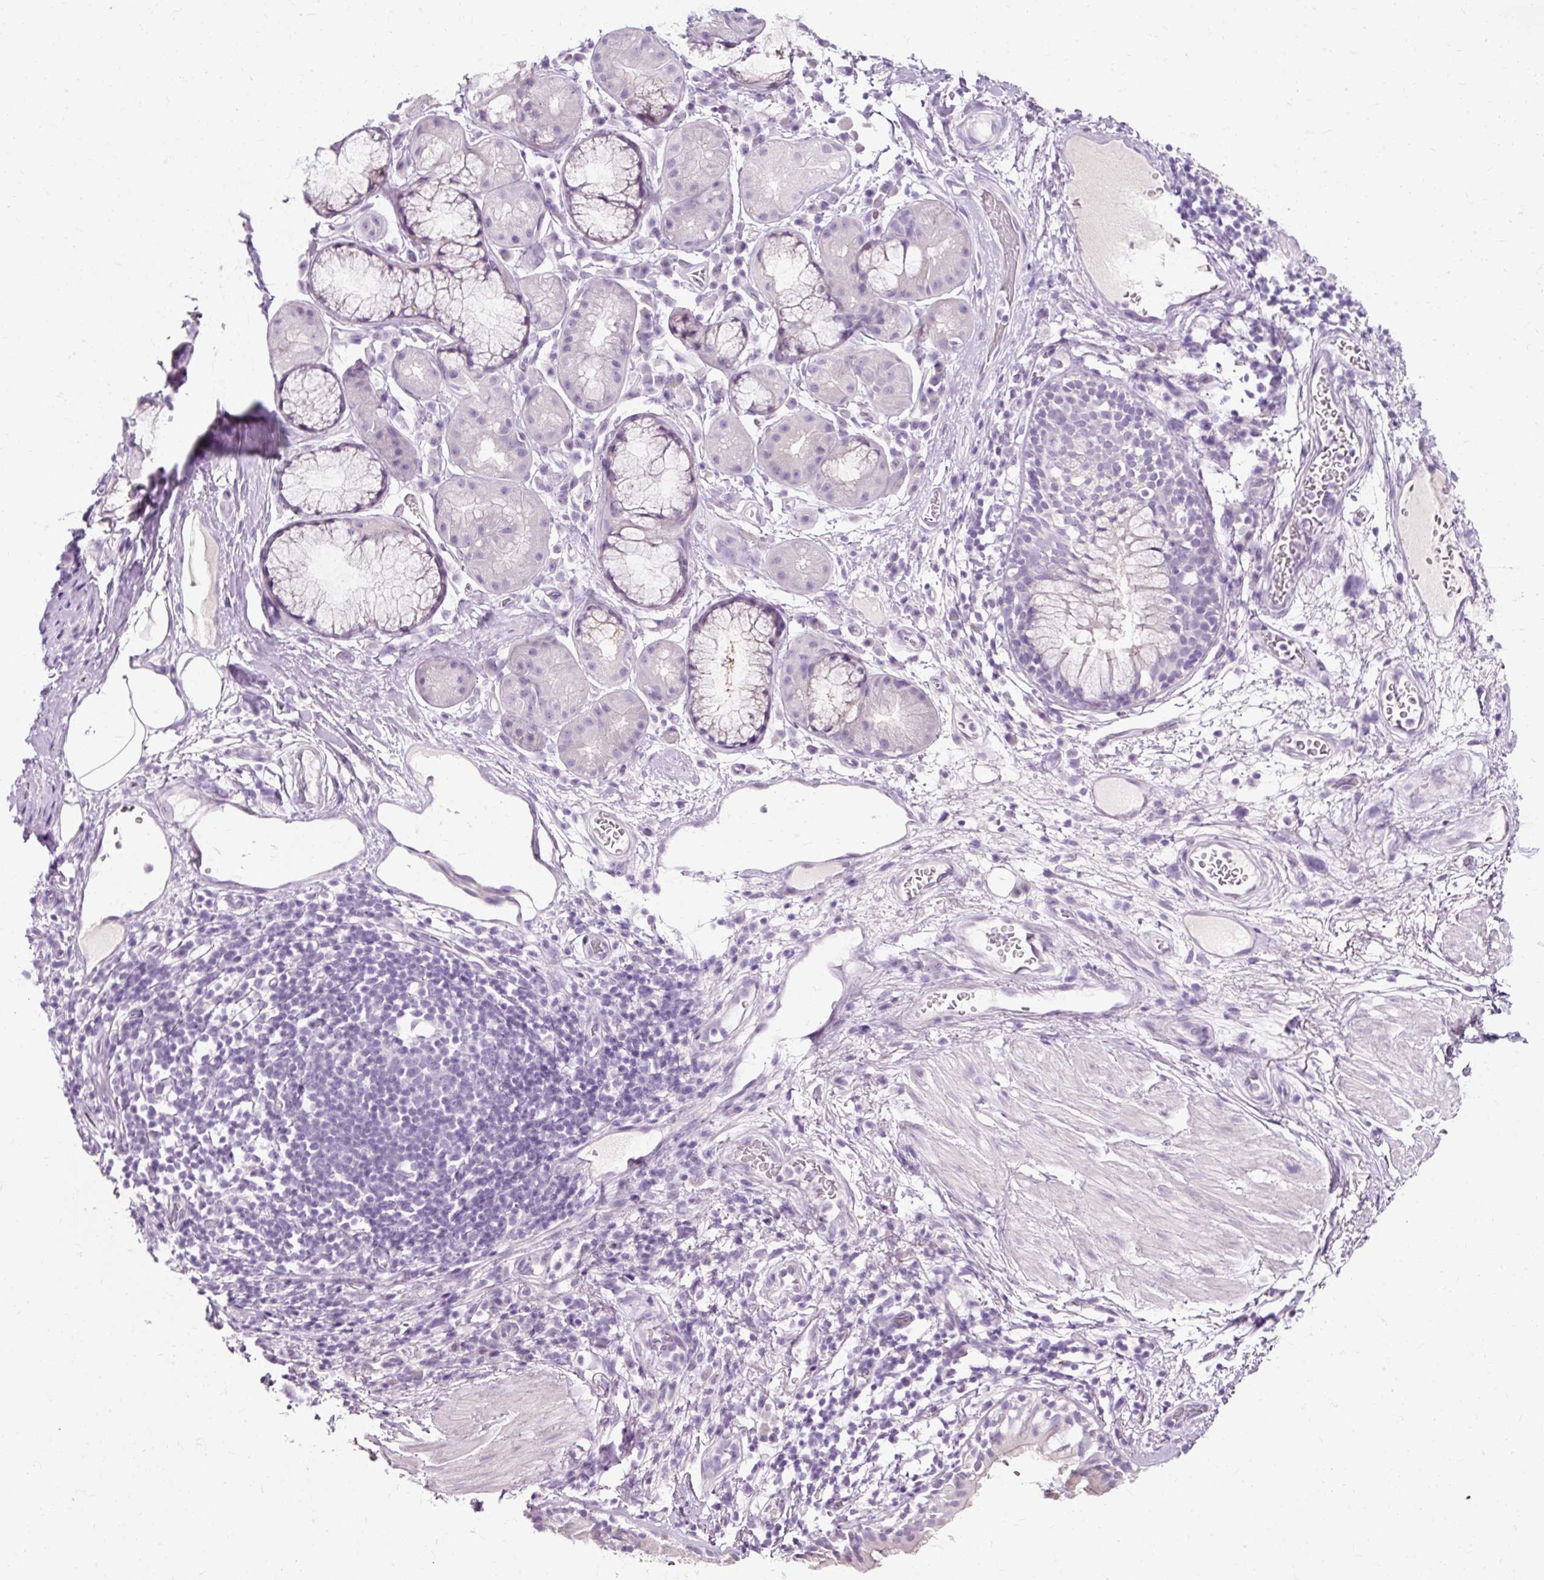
{"staining": {"intensity": "negative", "quantity": "none", "location": "none"}, "tissue": "adipose tissue", "cell_type": "Adipocytes", "image_type": "normal", "snomed": [{"axis": "morphology", "description": "Normal tissue, NOS"}, {"axis": "topography", "description": "Cartilage tissue"}, {"axis": "topography", "description": "Bronchus"}], "caption": "Adipocytes show no significant protein positivity in unremarkable adipose tissue. (IHC, brightfield microscopy, high magnification).", "gene": "CLDN25", "patient": {"sex": "male", "age": 58}}